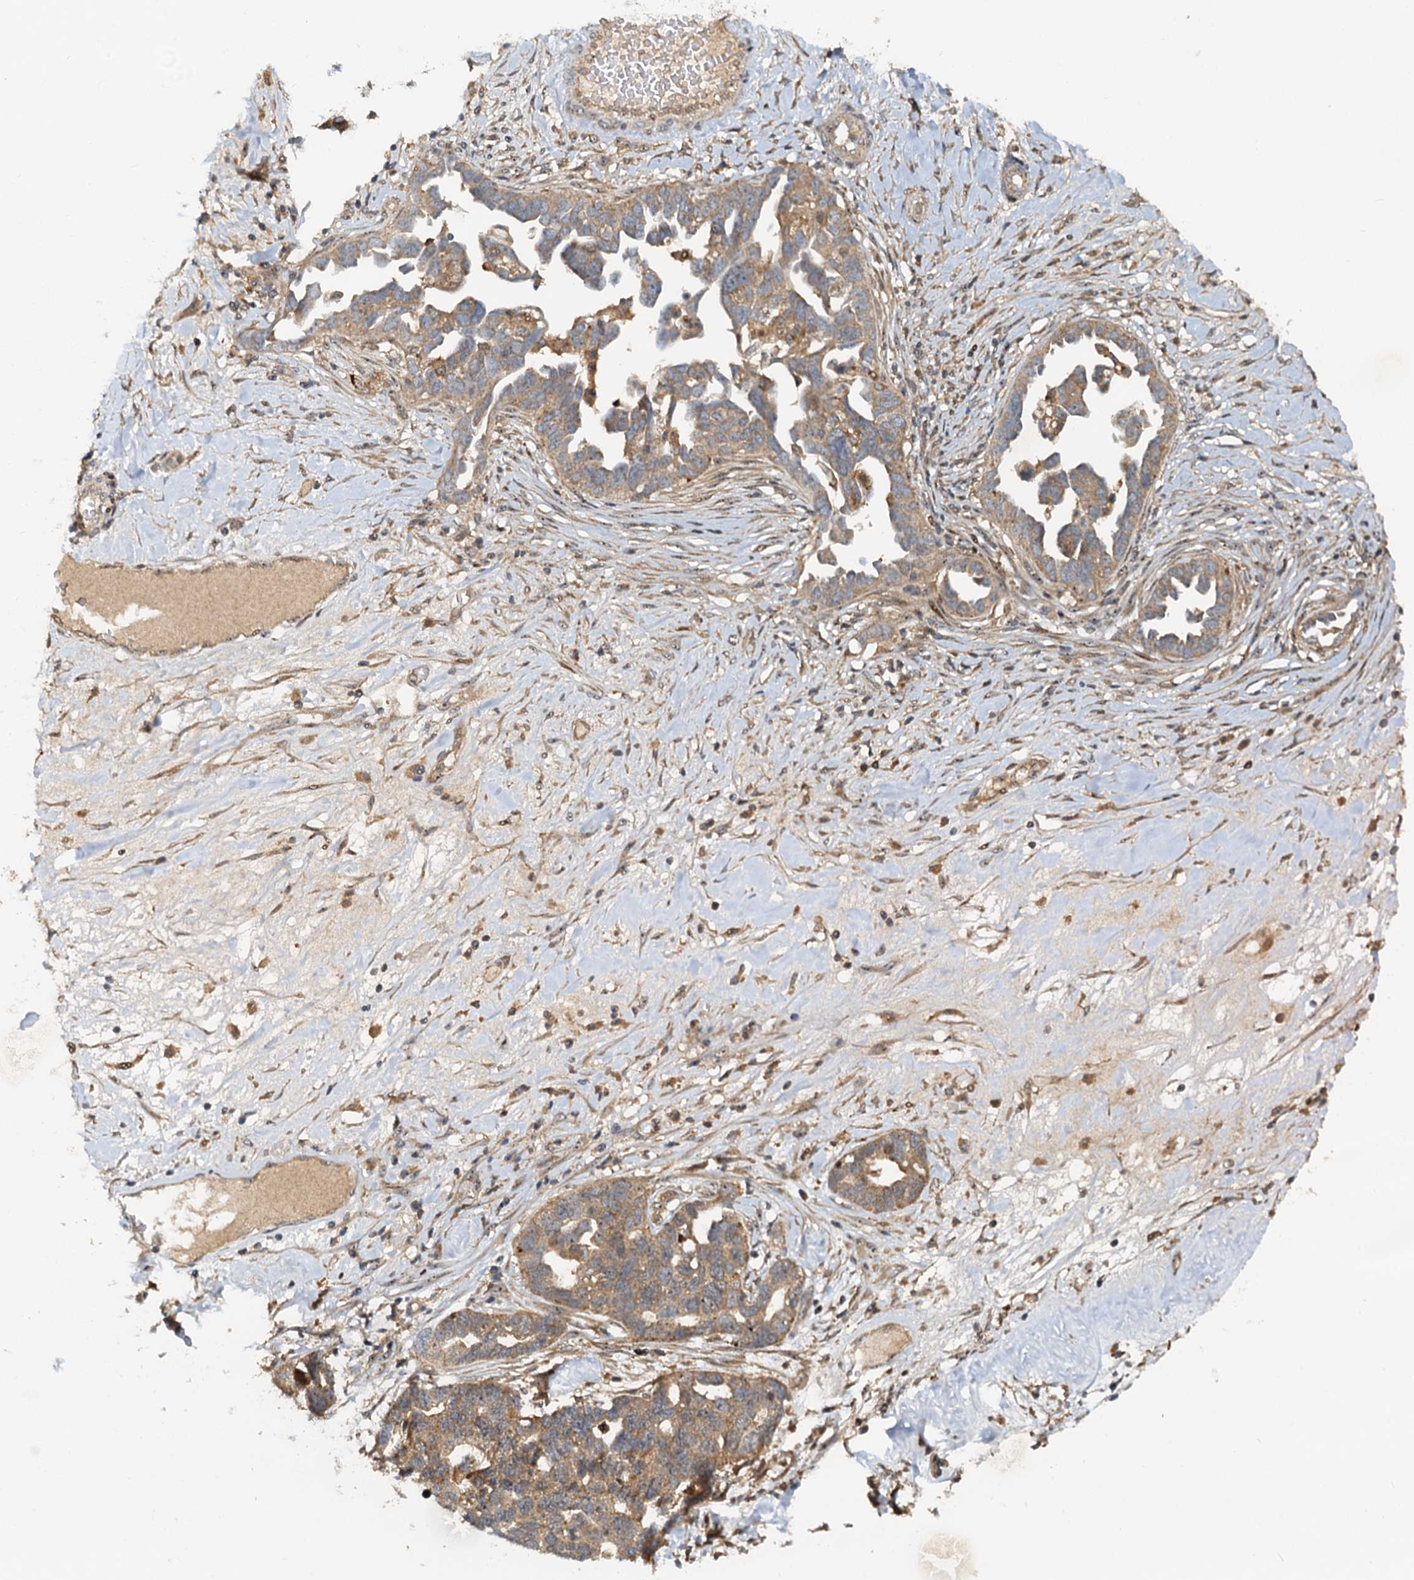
{"staining": {"intensity": "weak", "quantity": ">75%", "location": "cytoplasmic/membranous"}, "tissue": "ovarian cancer", "cell_type": "Tumor cells", "image_type": "cancer", "snomed": [{"axis": "morphology", "description": "Cystadenocarcinoma, serous, NOS"}, {"axis": "topography", "description": "Ovary"}], "caption": "DAB (3,3'-diaminobenzidine) immunohistochemical staining of human ovarian cancer reveals weak cytoplasmic/membranous protein staining in approximately >75% of tumor cells.", "gene": "TOLLIP", "patient": {"sex": "female", "age": 54}}